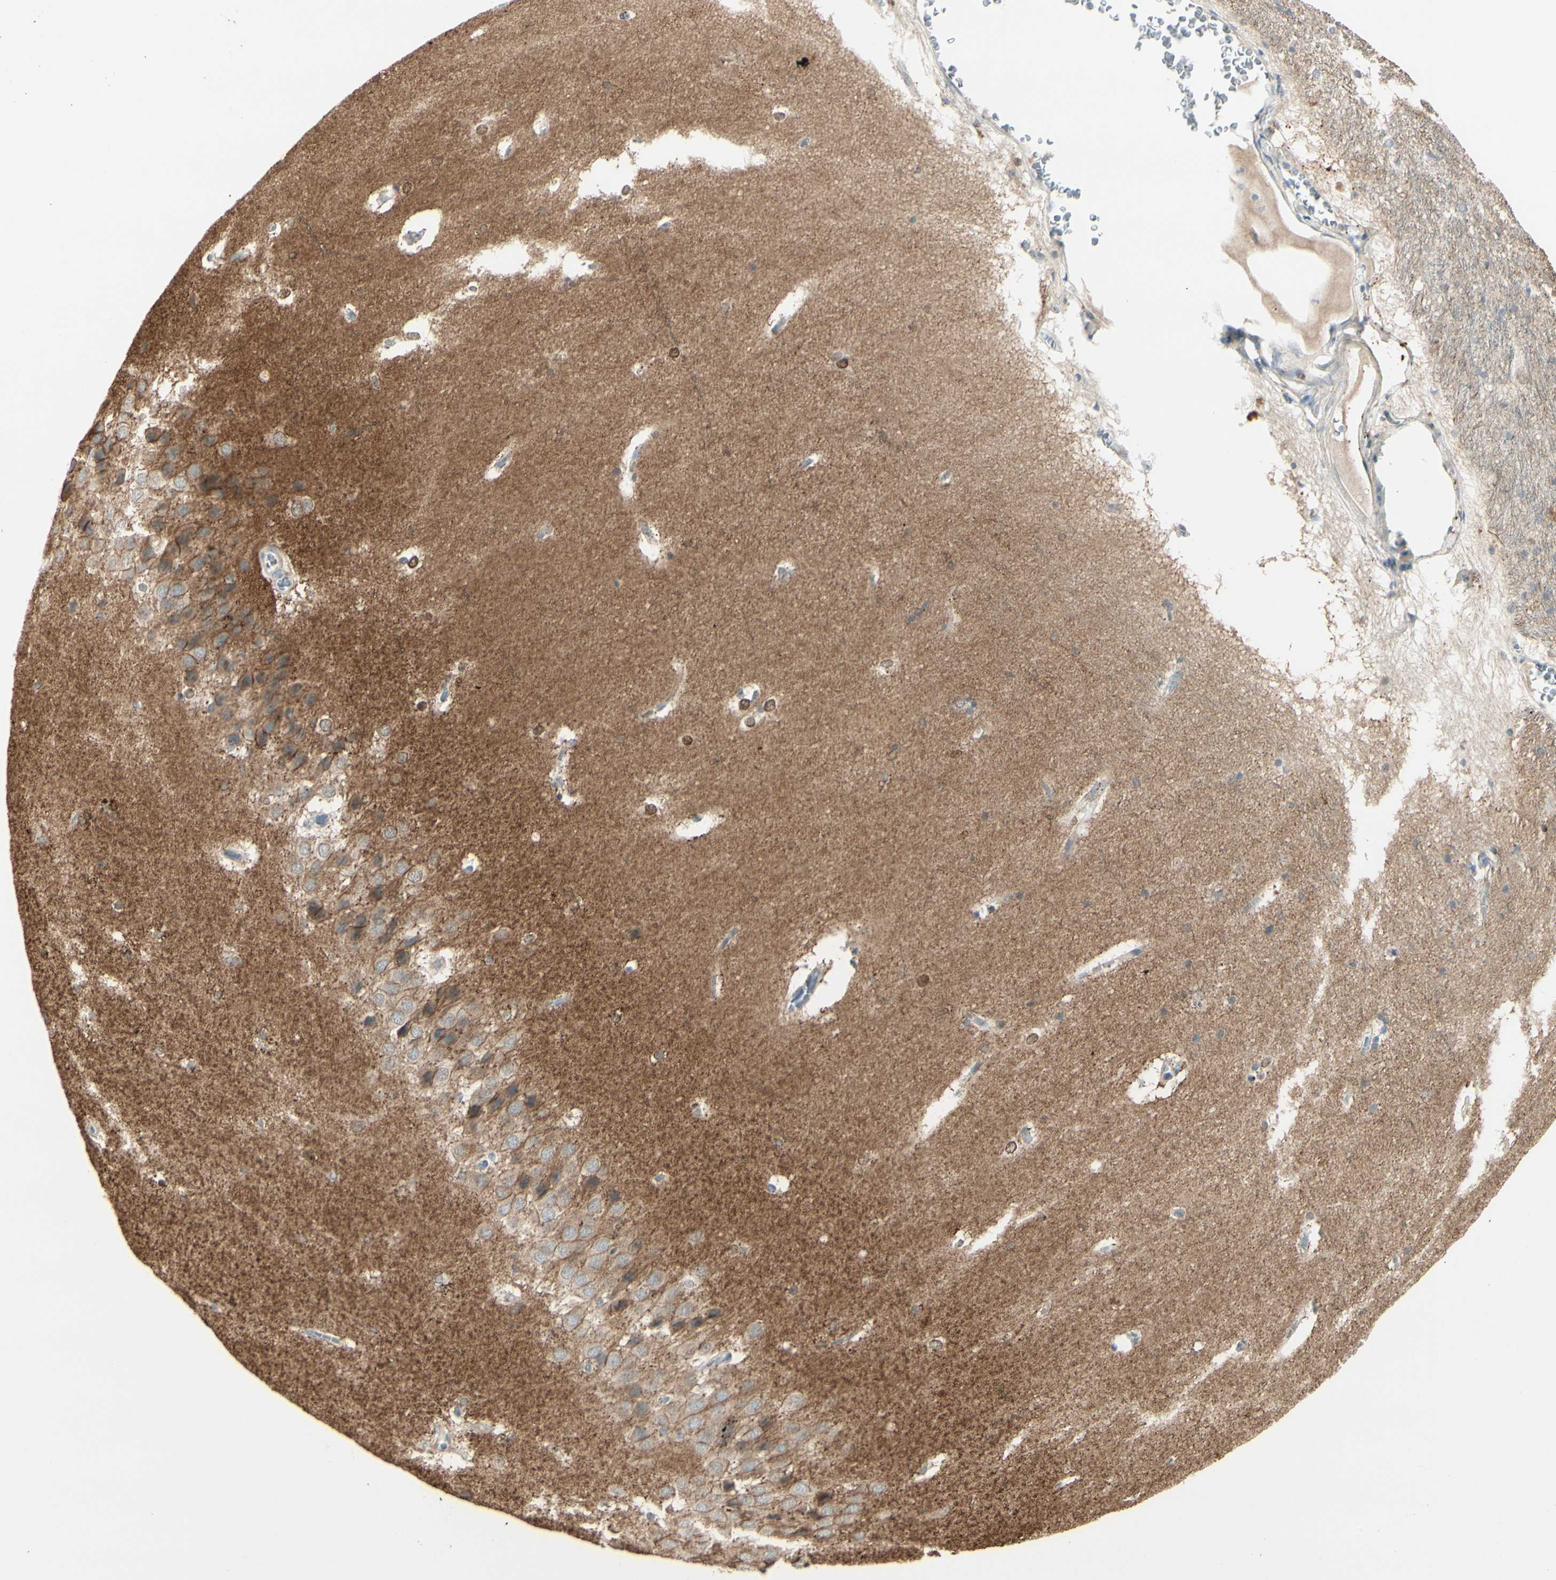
{"staining": {"intensity": "moderate", "quantity": "<25%", "location": "nuclear"}, "tissue": "hippocampus", "cell_type": "Glial cells", "image_type": "normal", "snomed": [{"axis": "morphology", "description": "Normal tissue, NOS"}, {"axis": "topography", "description": "Hippocampus"}], "caption": "High-magnification brightfield microscopy of normal hippocampus stained with DAB (3,3'-diaminobenzidine) (brown) and counterstained with hematoxylin (blue). glial cells exhibit moderate nuclear expression is seen in approximately<25% of cells.", "gene": "CACNA2D1", "patient": {"sex": "female", "age": 19}}